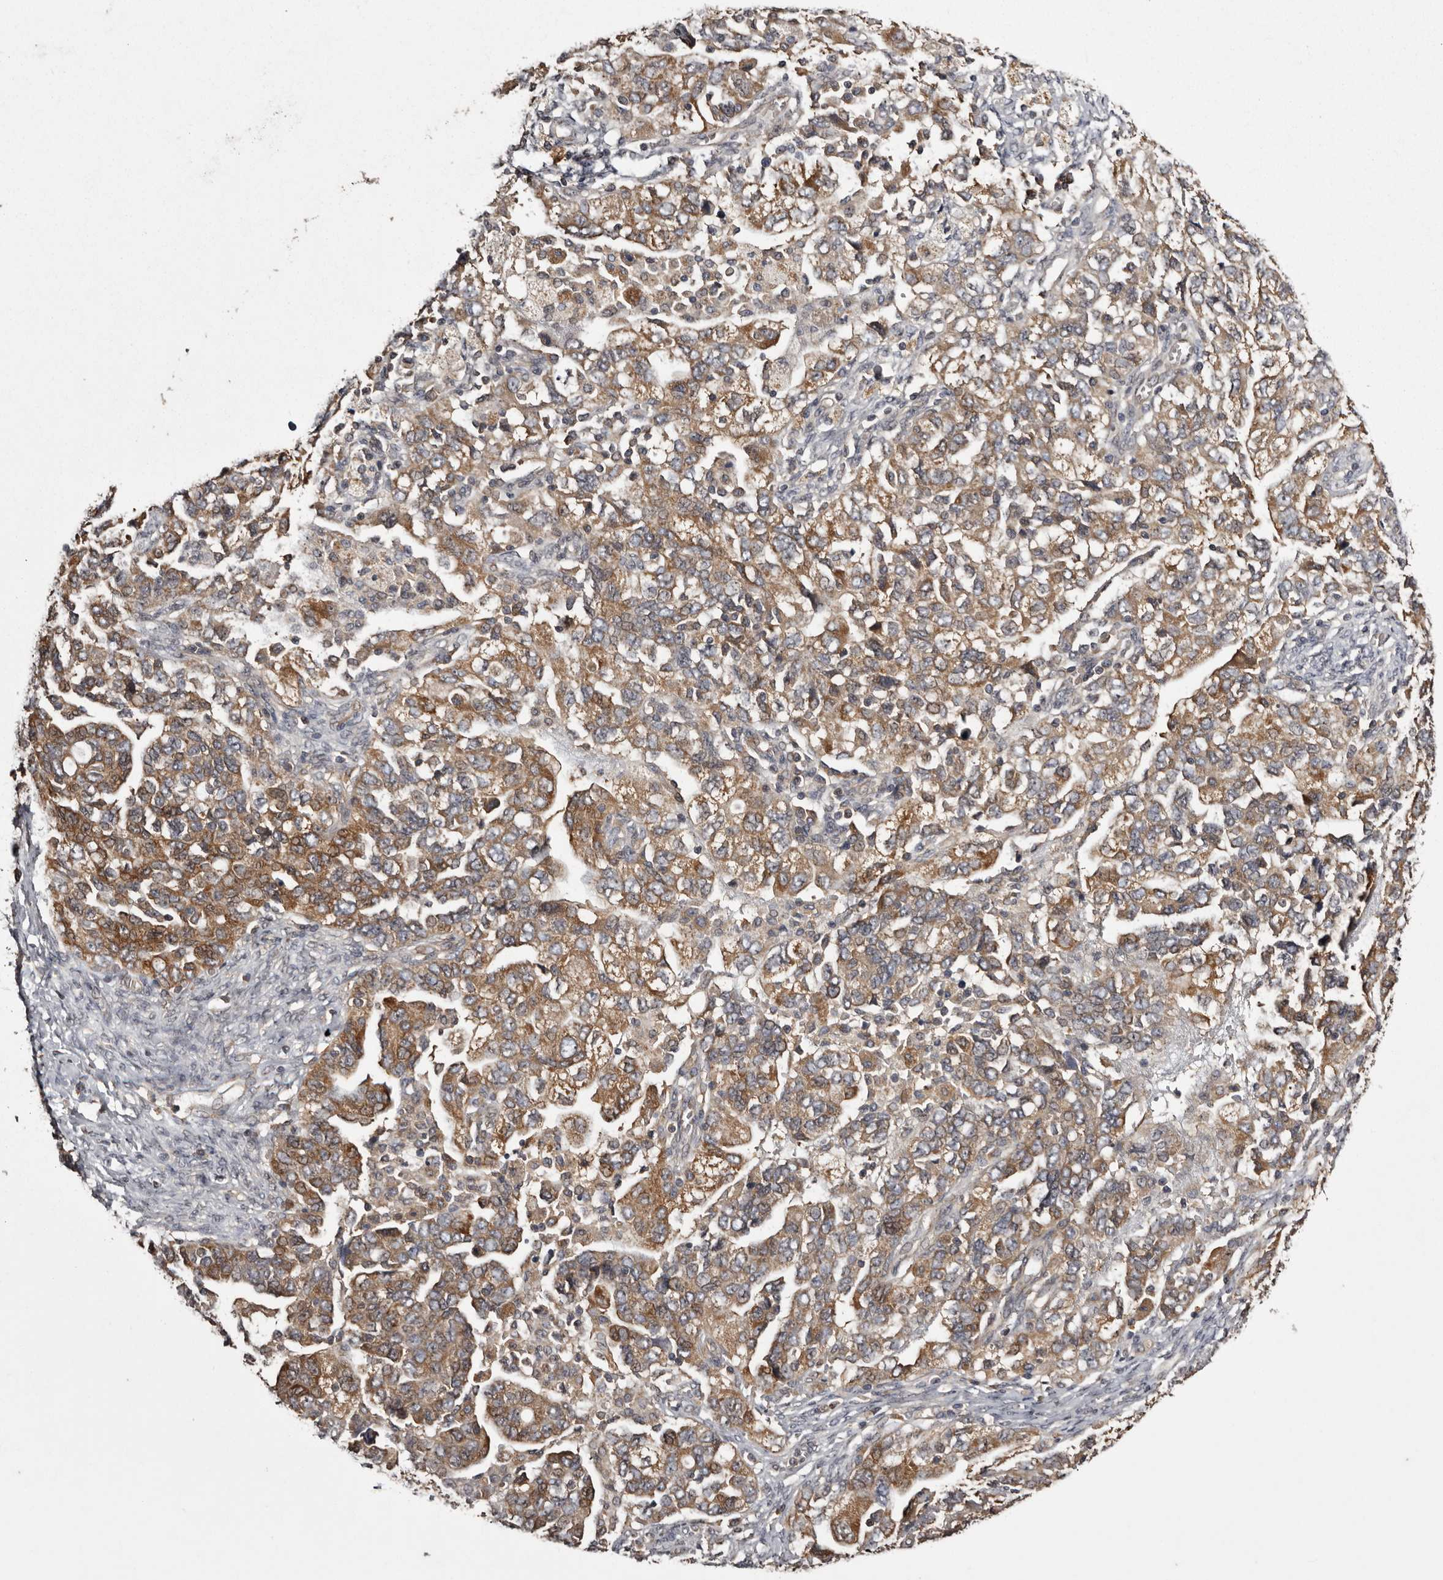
{"staining": {"intensity": "moderate", "quantity": ">75%", "location": "cytoplasmic/membranous"}, "tissue": "ovarian cancer", "cell_type": "Tumor cells", "image_type": "cancer", "snomed": [{"axis": "morphology", "description": "Carcinoma, NOS"}, {"axis": "morphology", "description": "Cystadenocarcinoma, serous, NOS"}, {"axis": "topography", "description": "Ovary"}], "caption": "A brown stain highlights moderate cytoplasmic/membranous positivity of a protein in human serous cystadenocarcinoma (ovarian) tumor cells.", "gene": "DARS1", "patient": {"sex": "female", "age": 69}}